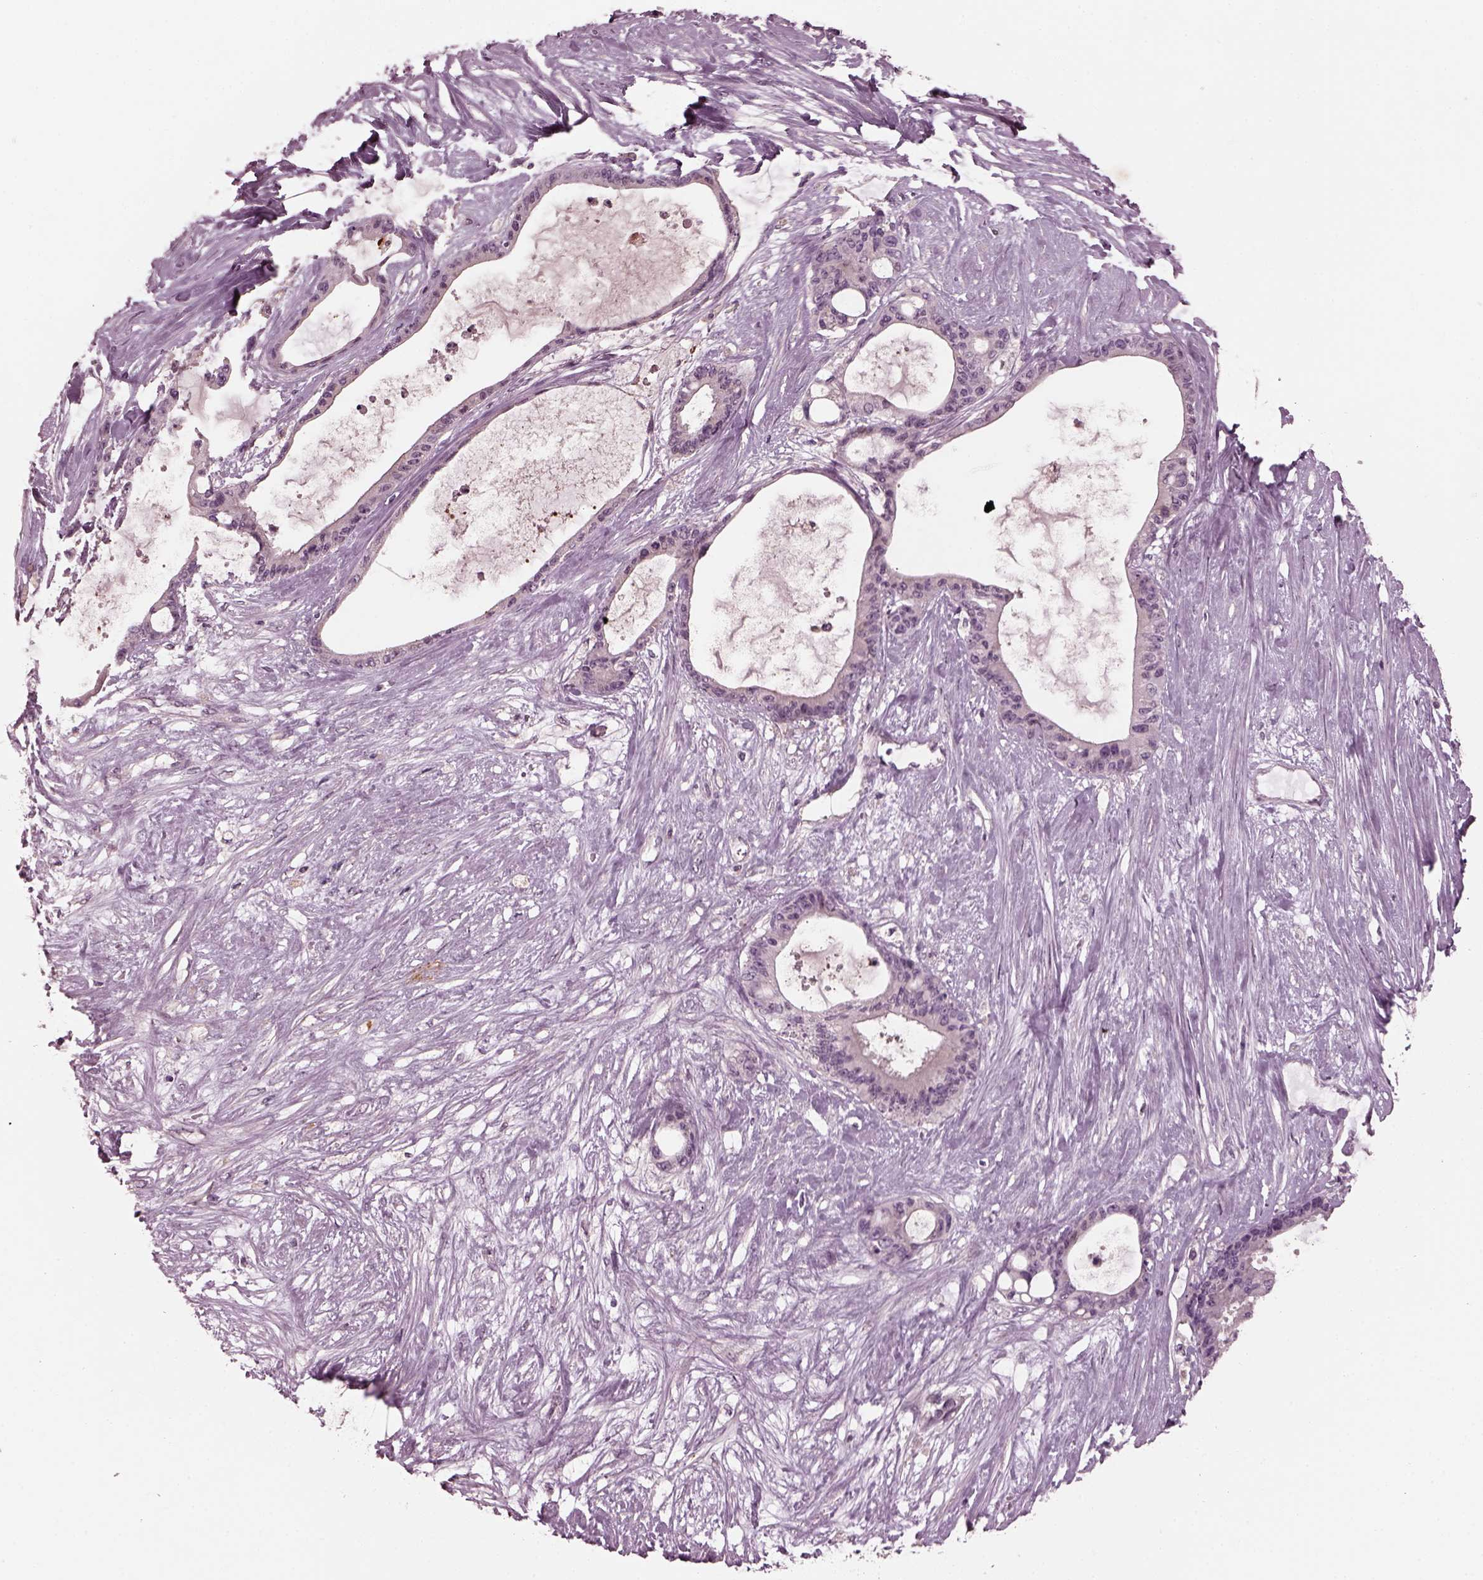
{"staining": {"intensity": "negative", "quantity": "none", "location": "none"}, "tissue": "liver cancer", "cell_type": "Tumor cells", "image_type": "cancer", "snomed": [{"axis": "morphology", "description": "Normal tissue, NOS"}, {"axis": "morphology", "description": "Cholangiocarcinoma"}, {"axis": "topography", "description": "Liver"}, {"axis": "topography", "description": "Peripheral nerve tissue"}], "caption": "Image shows no protein staining in tumor cells of liver cholangiocarcinoma tissue.", "gene": "PORCN", "patient": {"sex": "female", "age": 73}}